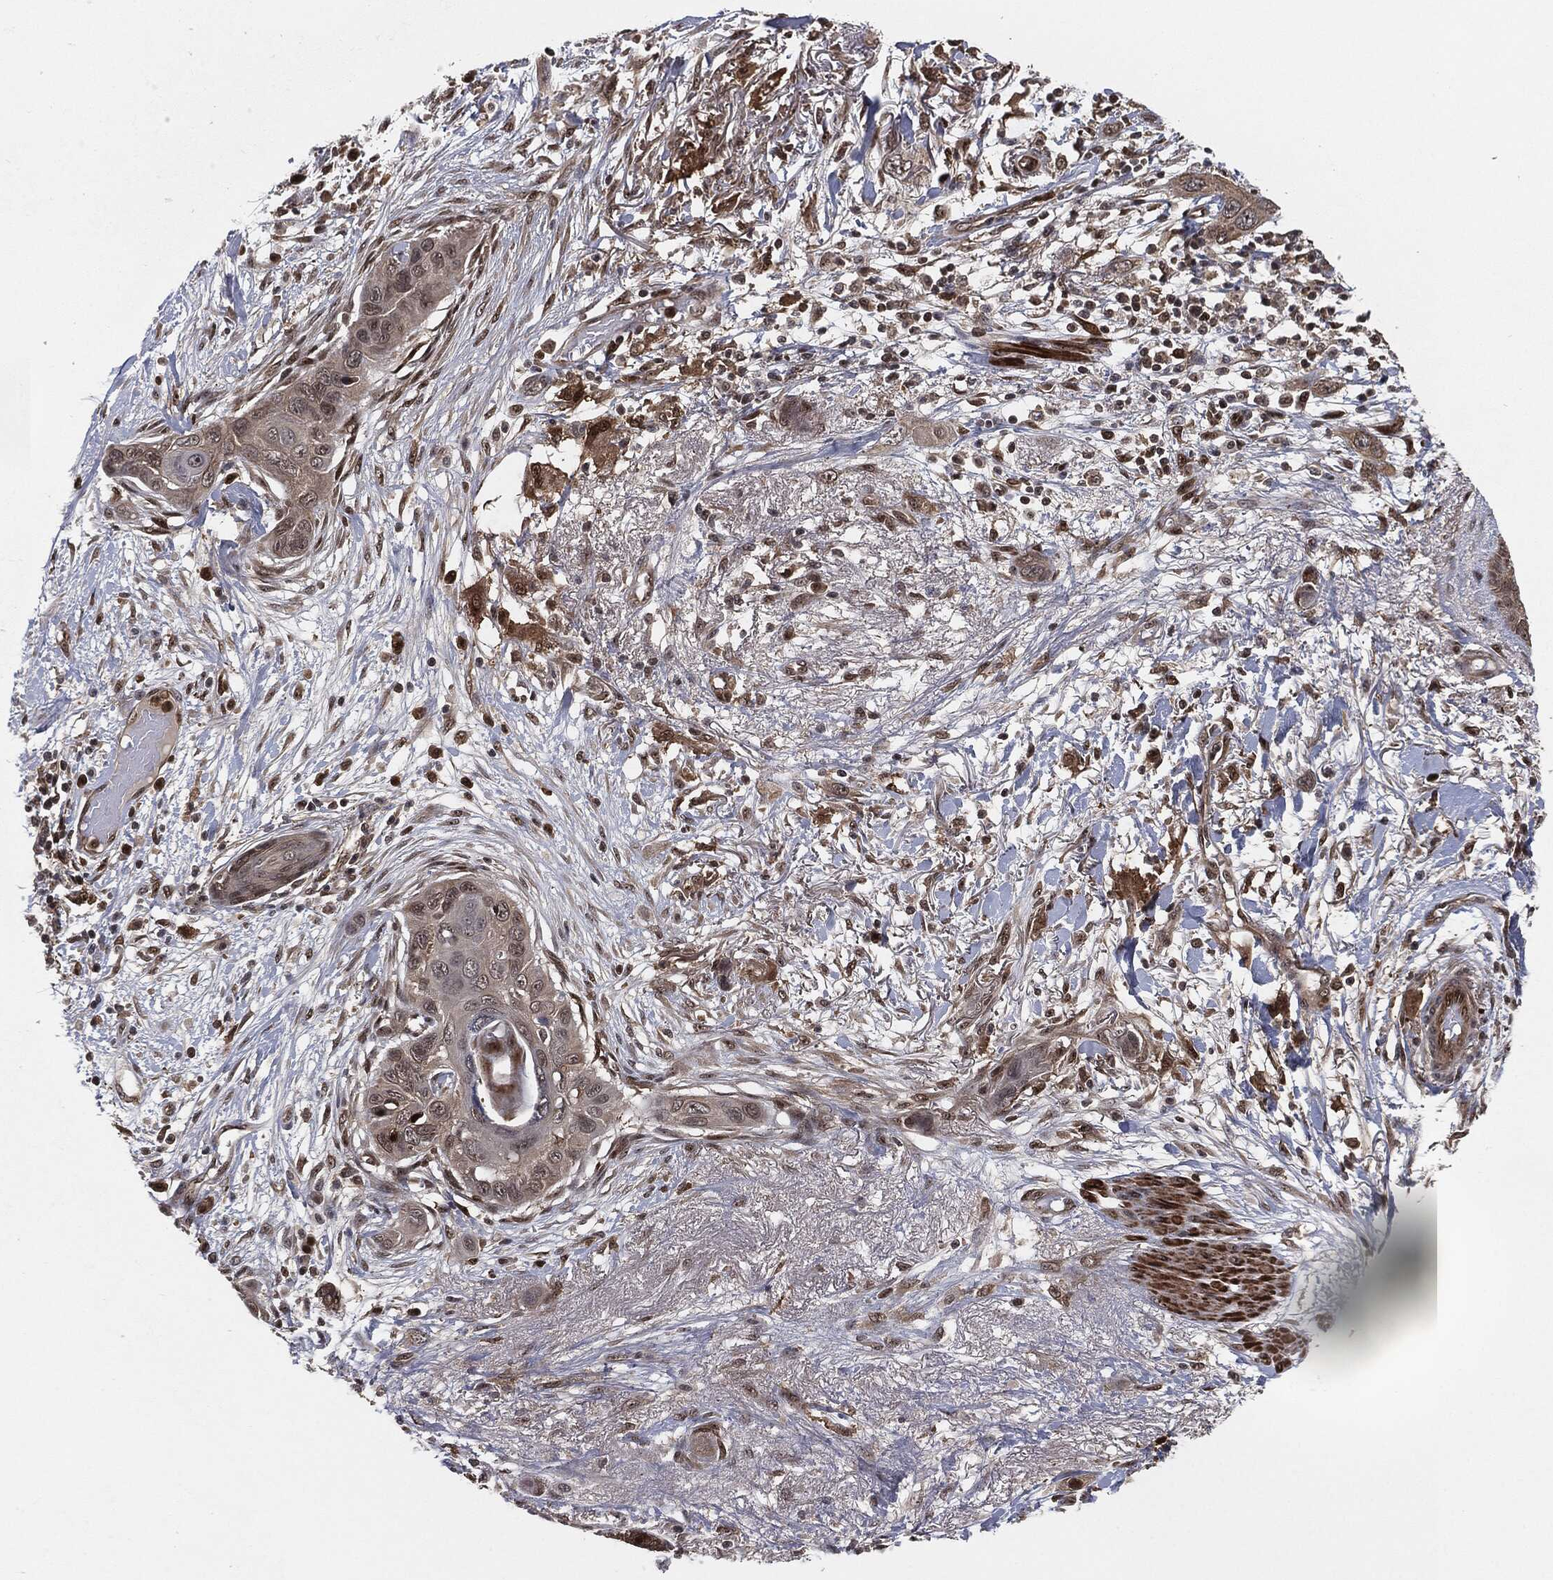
{"staining": {"intensity": "negative", "quantity": "none", "location": "none"}, "tissue": "skin cancer", "cell_type": "Tumor cells", "image_type": "cancer", "snomed": [{"axis": "morphology", "description": "Squamous cell carcinoma, NOS"}, {"axis": "topography", "description": "Skin"}], "caption": "Immunohistochemical staining of human skin cancer displays no significant positivity in tumor cells.", "gene": "CAPRIN2", "patient": {"sex": "male", "age": 79}}